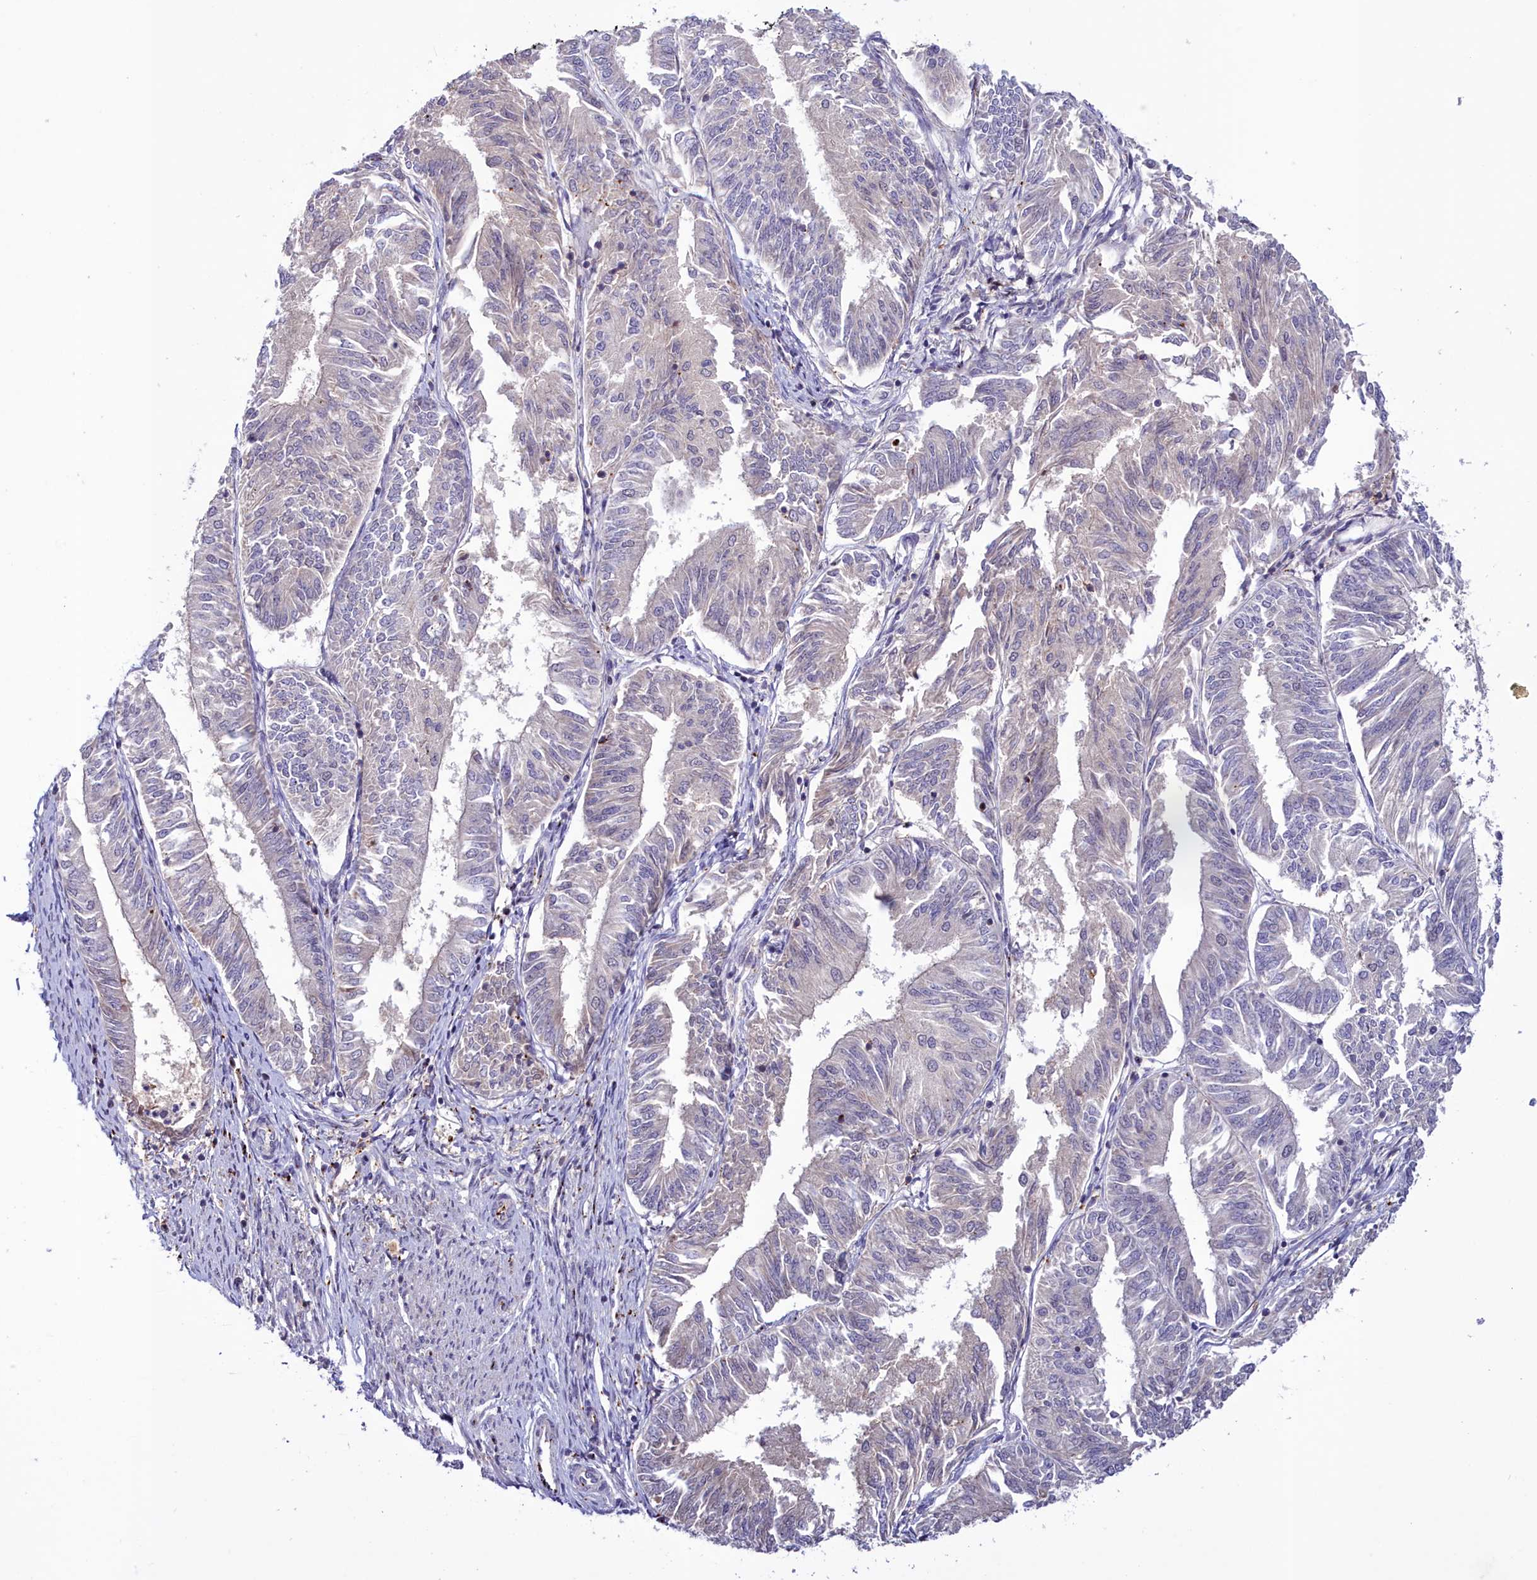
{"staining": {"intensity": "negative", "quantity": "none", "location": "none"}, "tissue": "endometrial cancer", "cell_type": "Tumor cells", "image_type": "cancer", "snomed": [{"axis": "morphology", "description": "Adenocarcinoma, NOS"}, {"axis": "topography", "description": "Endometrium"}], "caption": "Tumor cells are negative for protein expression in human endometrial cancer (adenocarcinoma).", "gene": "NEURL4", "patient": {"sex": "female", "age": 58}}